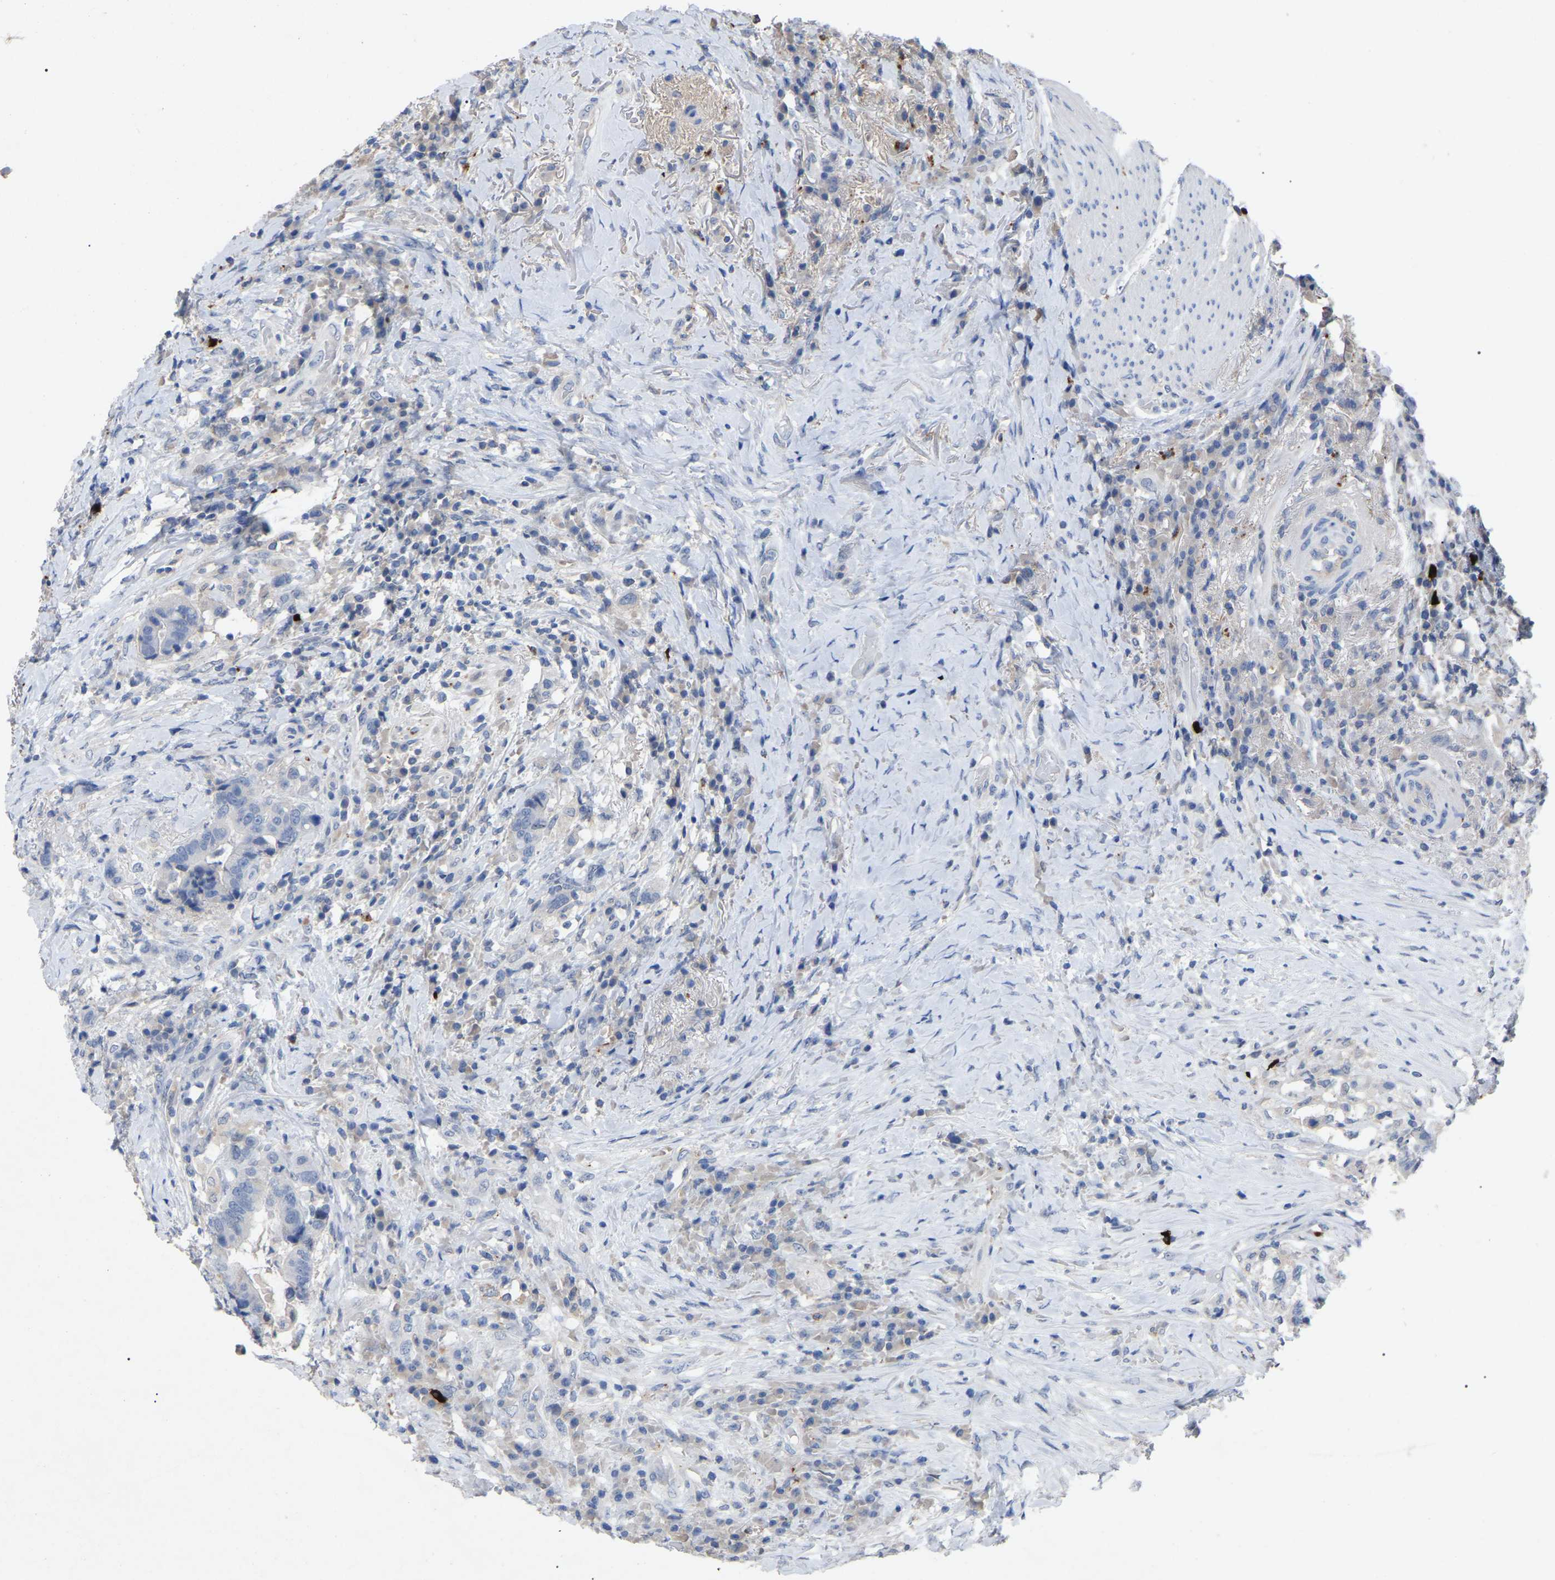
{"staining": {"intensity": "negative", "quantity": "none", "location": "none"}, "tissue": "colorectal cancer", "cell_type": "Tumor cells", "image_type": "cancer", "snomed": [{"axis": "morphology", "description": "Adenocarcinoma, NOS"}, {"axis": "topography", "description": "Rectum"}], "caption": "The photomicrograph reveals no significant staining in tumor cells of colorectal cancer.", "gene": "SMPD2", "patient": {"sex": "female", "age": 89}}